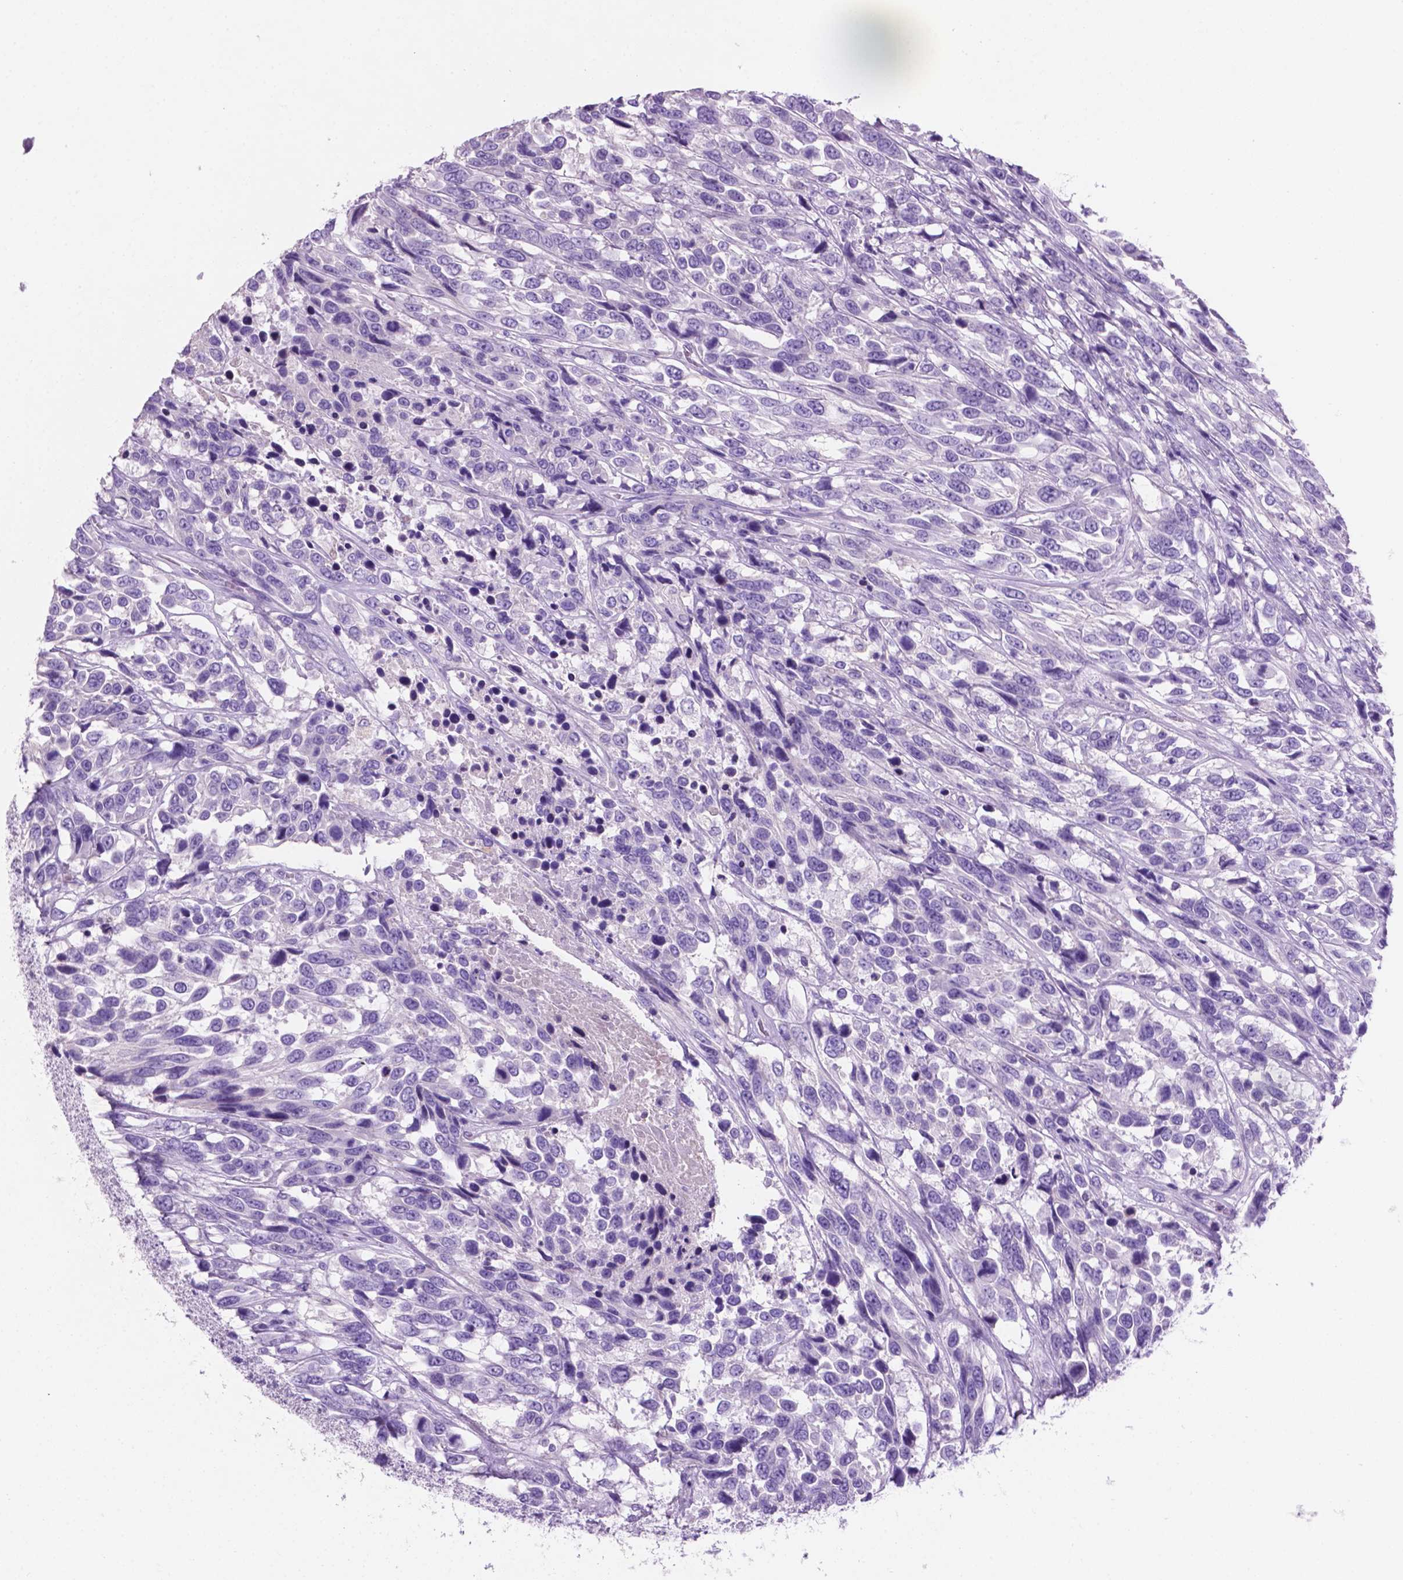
{"staining": {"intensity": "negative", "quantity": "none", "location": "none"}, "tissue": "urothelial cancer", "cell_type": "Tumor cells", "image_type": "cancer", "snomed": [{"axis": "morphology", "description": "Urothelial carcinoma, High grade"}, {"axis": "topography", "description": "Urinary bladder"}], "caption": "This is an IHC histopathology image of high-grade urothelial carcinoma. There is no expression in tumor cells.", "gene": "POU4F1", "patient": {"sex": "female", "age": 70}}